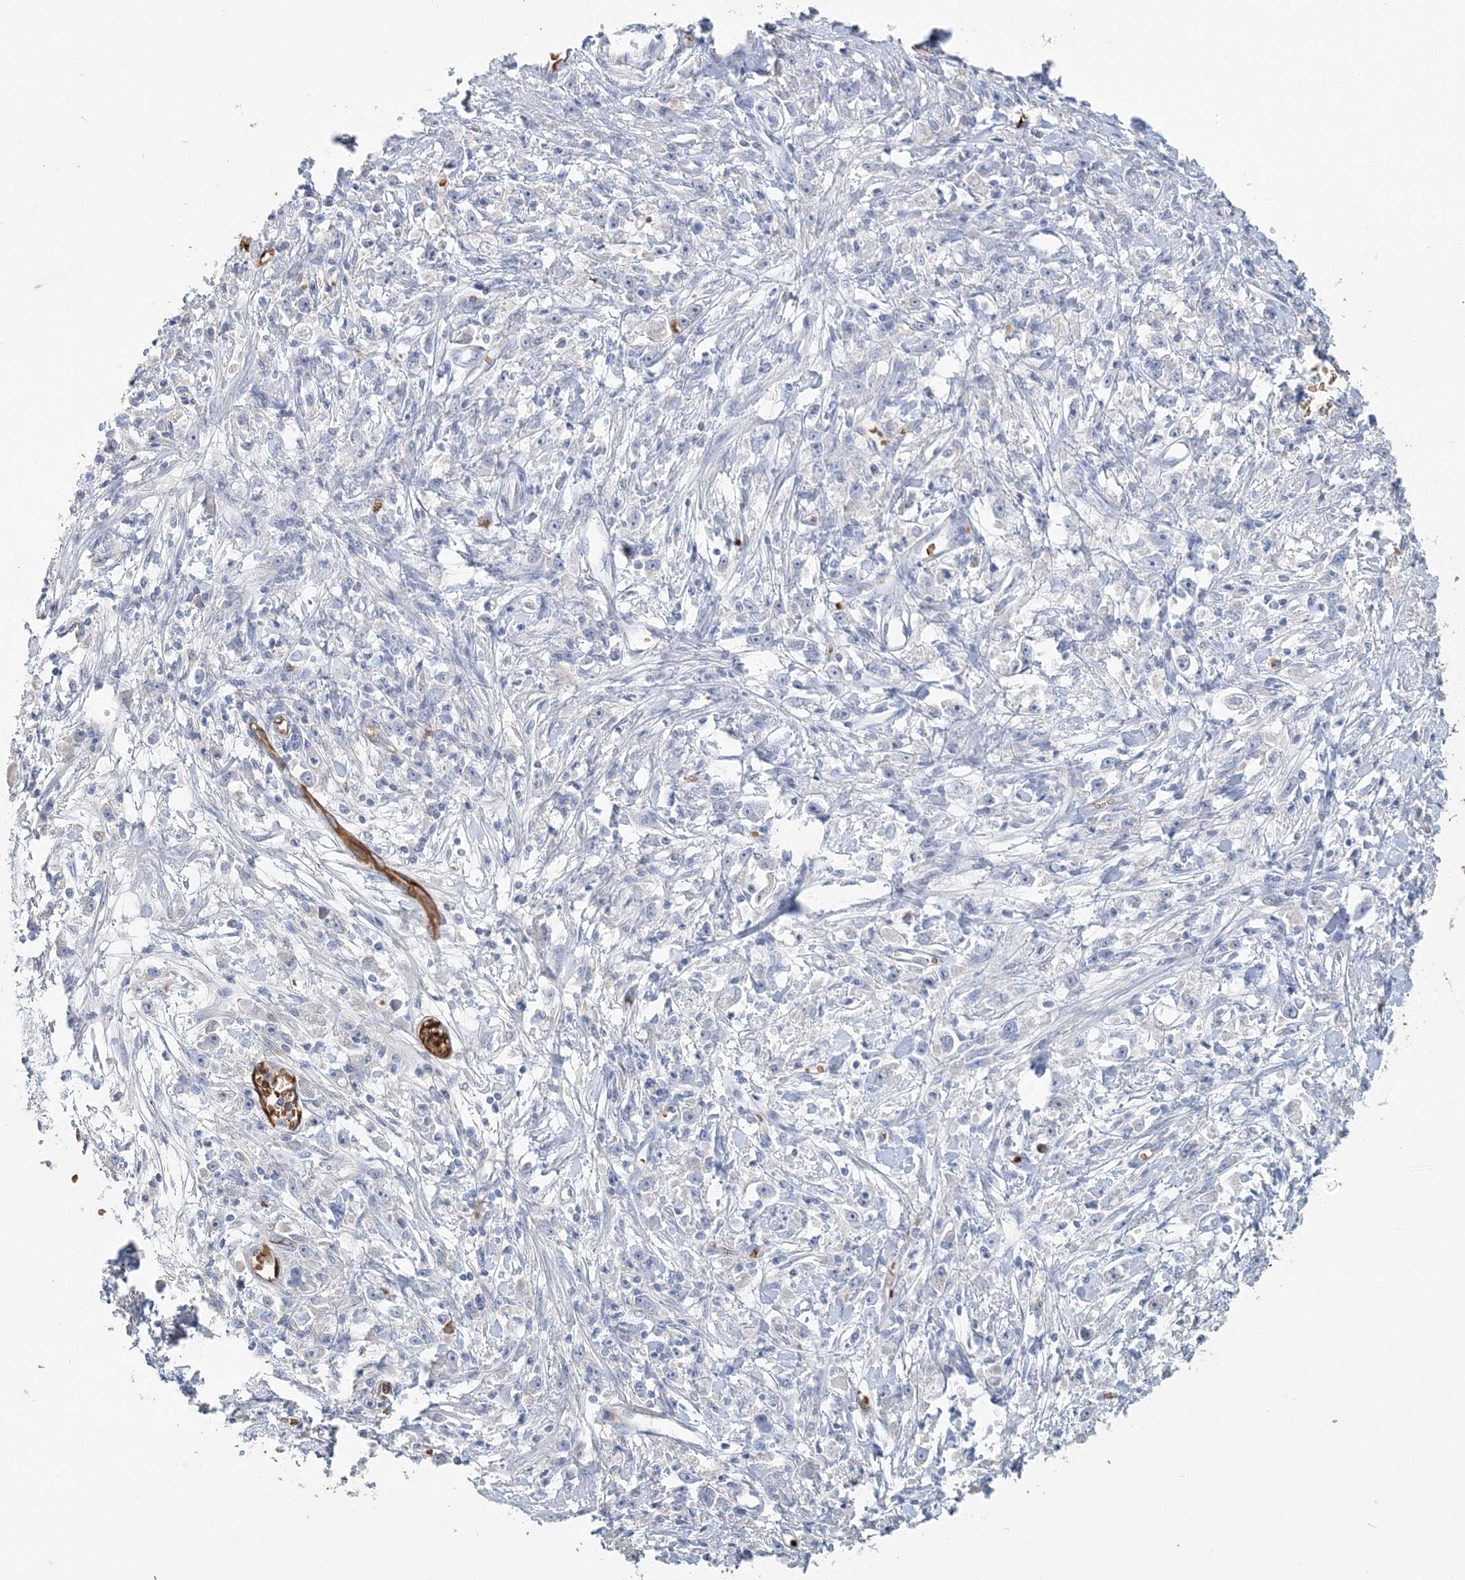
{"staining": {"intensity": "negative", "quantity": "none", "location": "none"}, "tissue": "stomach cancer", "cell_type": "Tumor cells", "image_type": "cancer", "snomed": [{"axis": "morphology", "description": "Adenocarcinoma, NOS"}, {"axis": "topography", "description": "Stomach"}], "caption": "This is a photomicrograph of immunohistochemistry staining of adenocarcinoma (stomach), which shows no staining in tumor cells.", "gene": "HBD", "patient": {"sex": "female", "age": 59}}